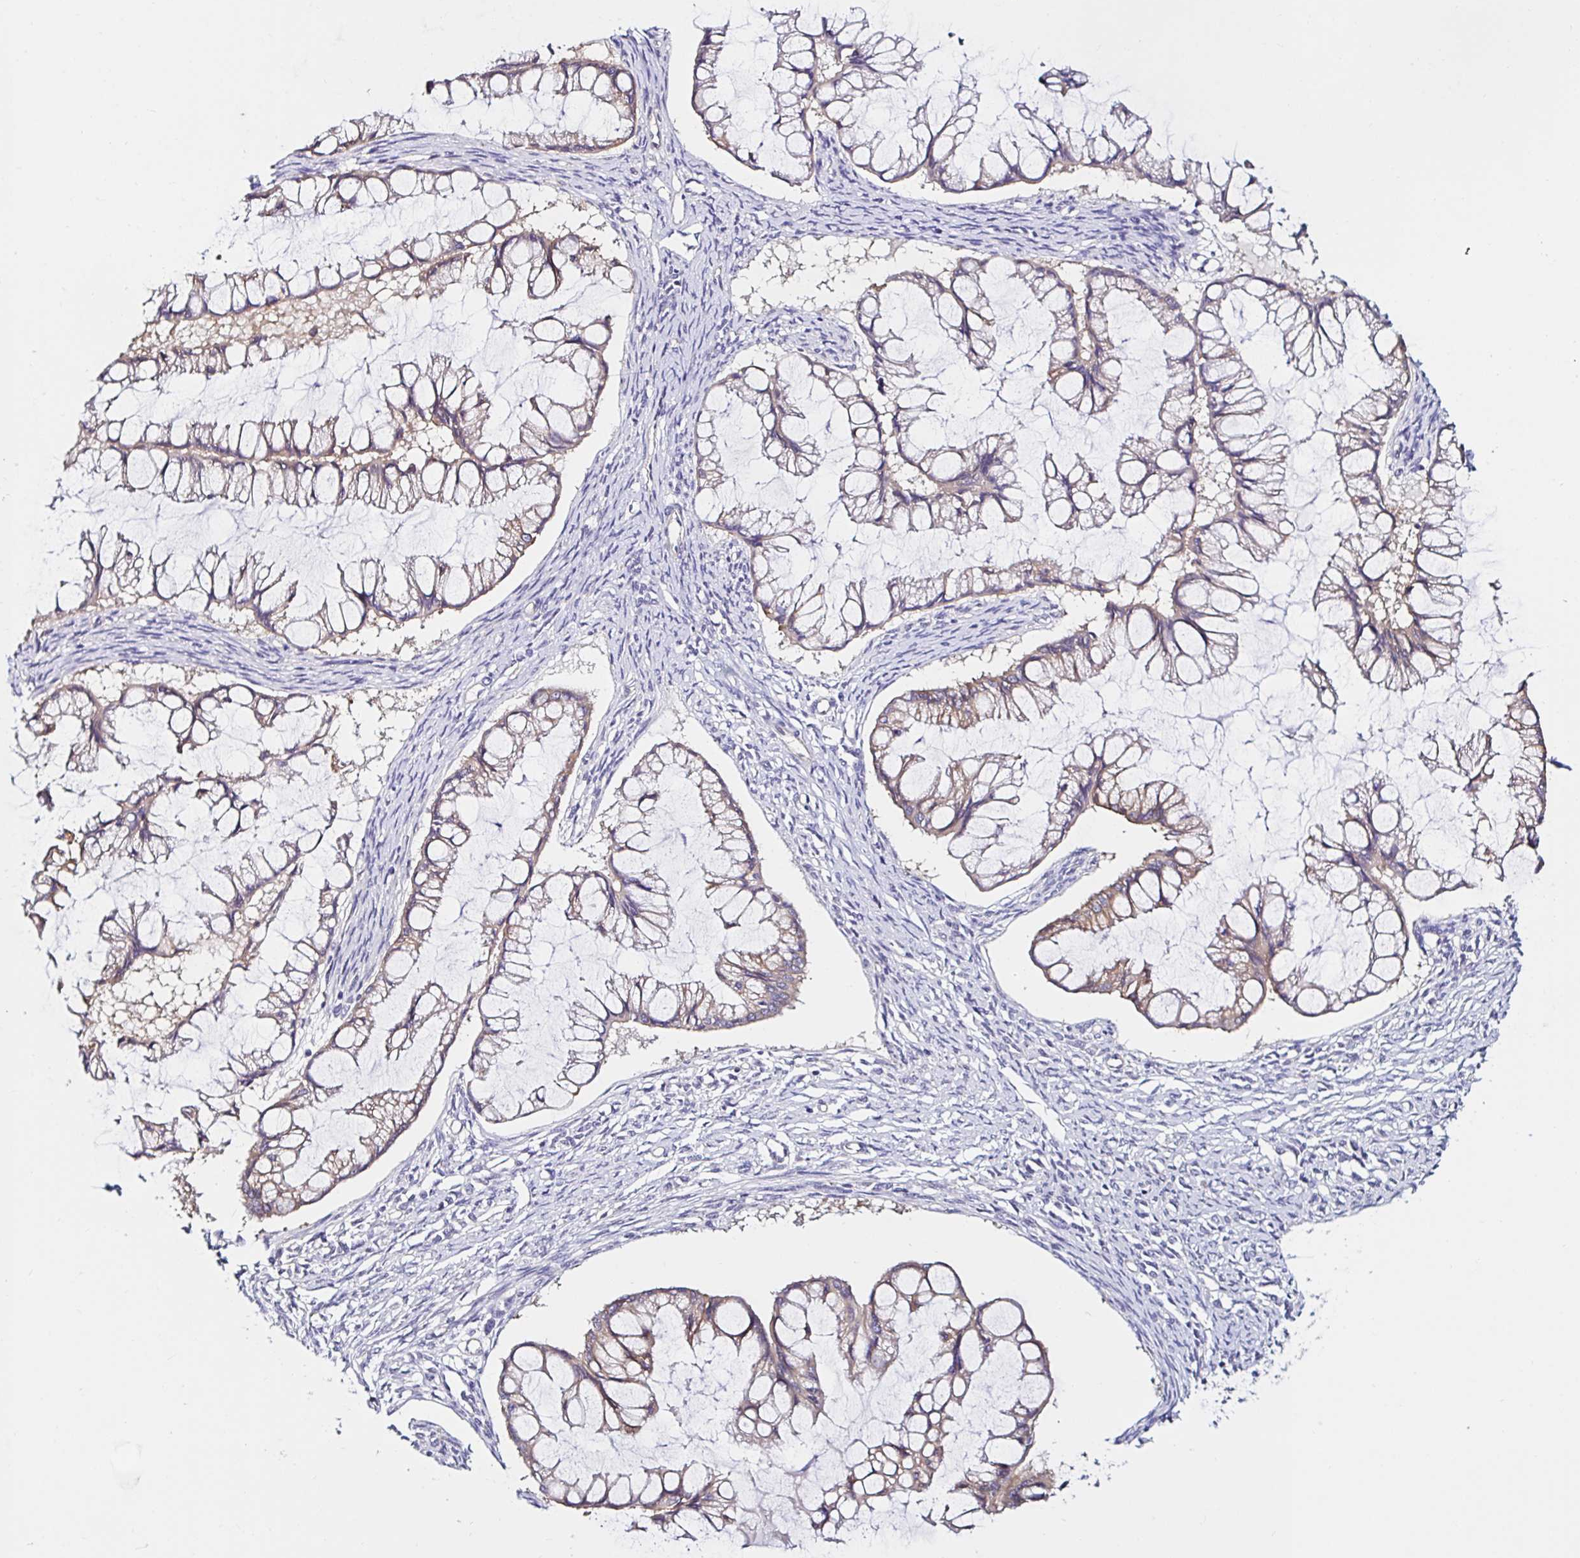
{"staining": {"intensity": "weak", "quantity": ">75%", "location": "cytoplasmic/membranous"}, "tissue": "ovarian cancer", "cell_type": "Tumor cells", "image_type": "cancer", "snomed": [{"axis": "morphology", "description": "Cystadenocarcinoma, mucinous, NOS"}, {"axis": "topography", "description": "Ovary"}], "caption": "Immunohistochemistry (IHC) staining of ovarian cancer (mucinous cystadenocarcinoma), which demonstrates low levels of weak cytoplasmic/membranous expression in approximately >75% of tumor cells indicating weak cytoplasmic/membranous protein staining. The staining was performed using DAB (3,3'-diaminobenzidine) (brown) for protein detection and nuclei were counterstained in hematoxylin (blue).", "gene": "VSIG2", "patient": {"sex": "female", "age": 73}}